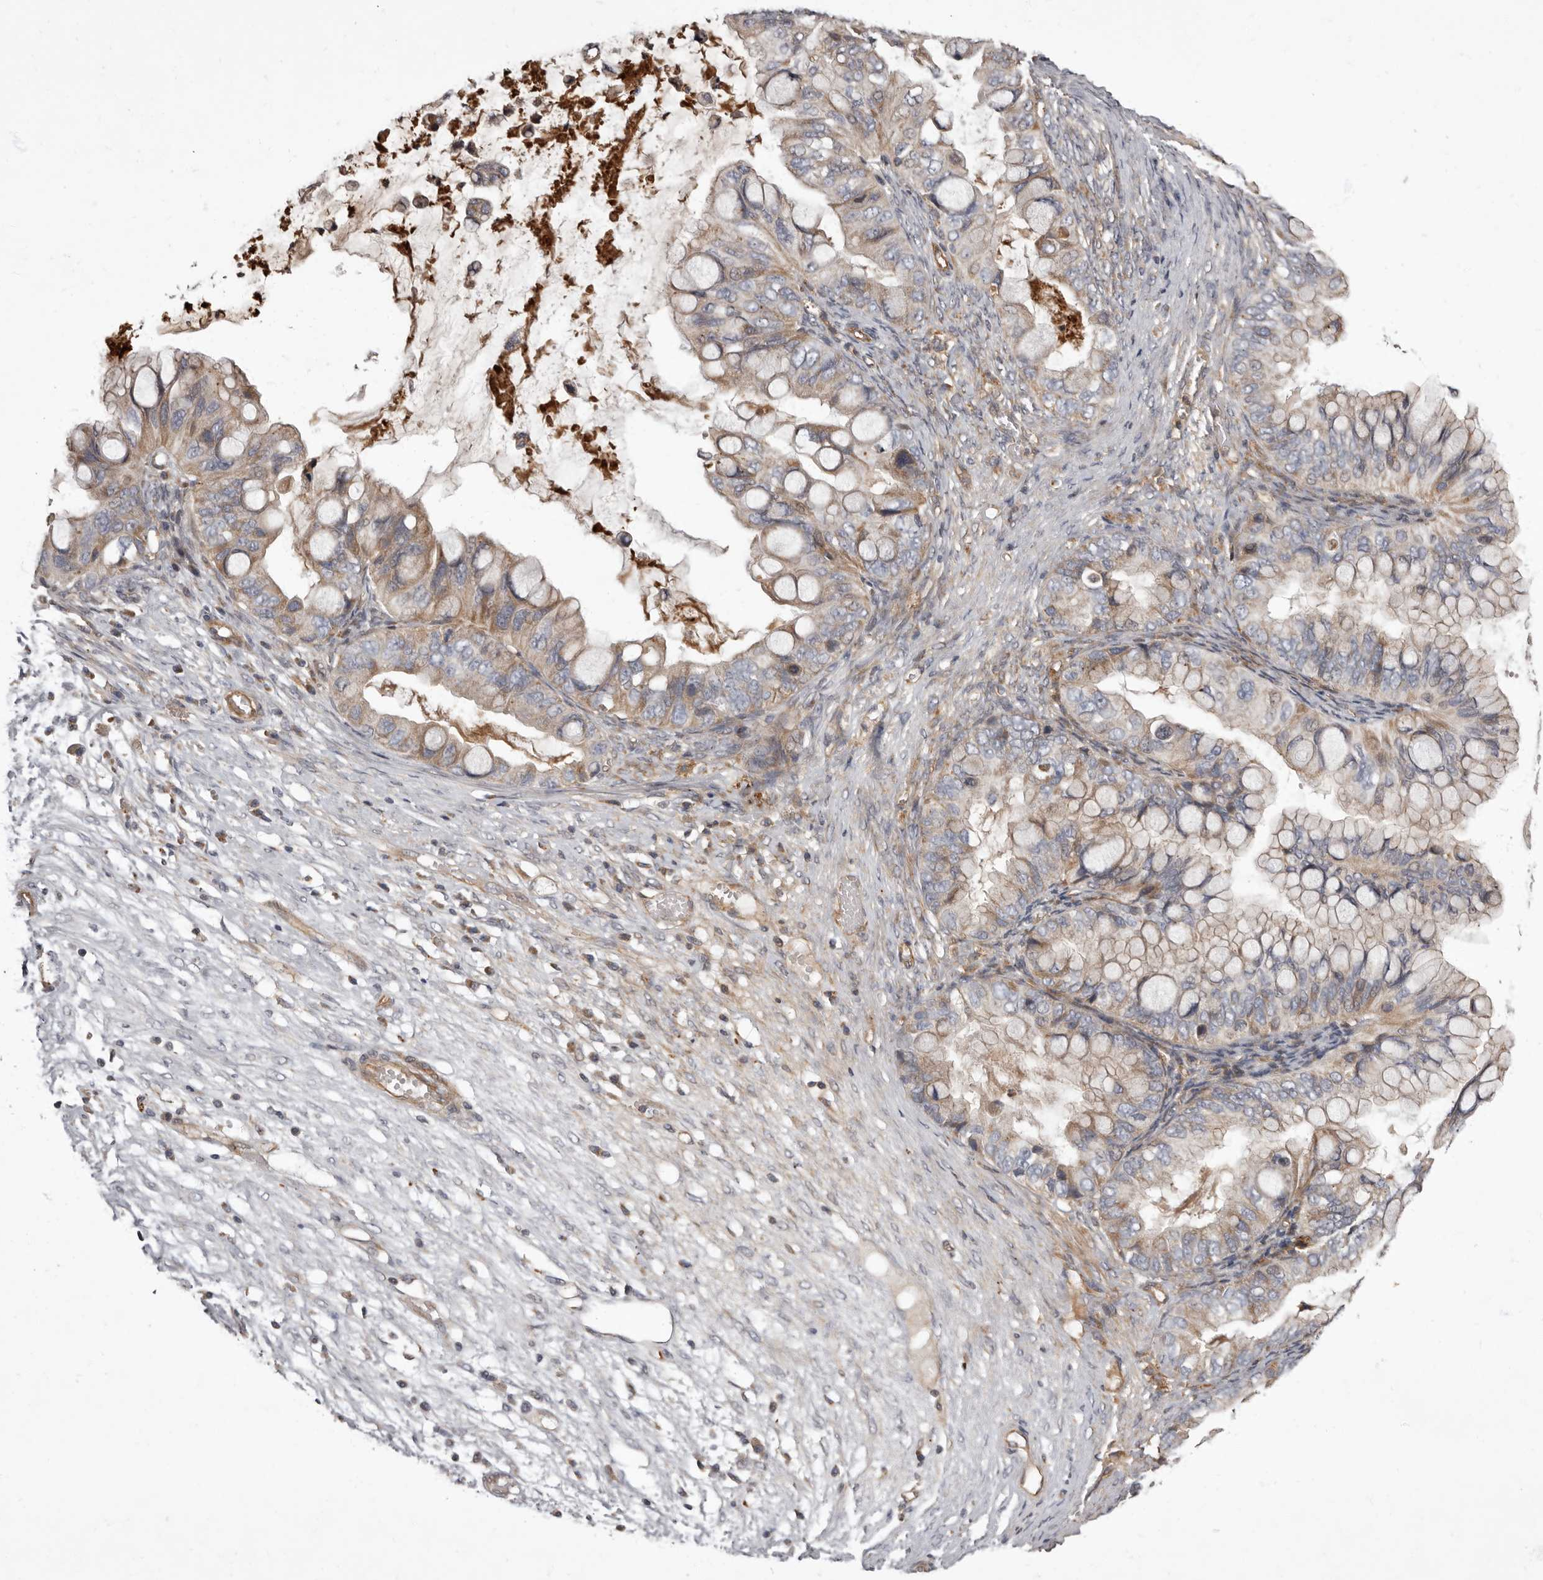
{"staining": {"intensity": "weak", "quantity": "25%-75%", "location": "cytoplasmic/membranous"}, "tissue": "ovarian cancer", "cell_type": "Tumor cells", "image_type": "cancer", "snomed": [{"axis": "morphology", "description": "Cystadenocarcinoma, mucinous, NOS"}, {"axis": "topography", "description": "Ovary"}], "caption": "High-magnification brightfield microscopy of ovarian cancer (mucinous cystadenocarcinoma) stained with DAB (3,3'-diaminobenzidine) (brown) and counterstained with hematoxylin (blue). tumor cells exhibit weak cytoplasmic/membranous expression is seen in about25%-75% of cells.", "gene": "ADCY2", "patient": {"sex": "female", "age": 80}}